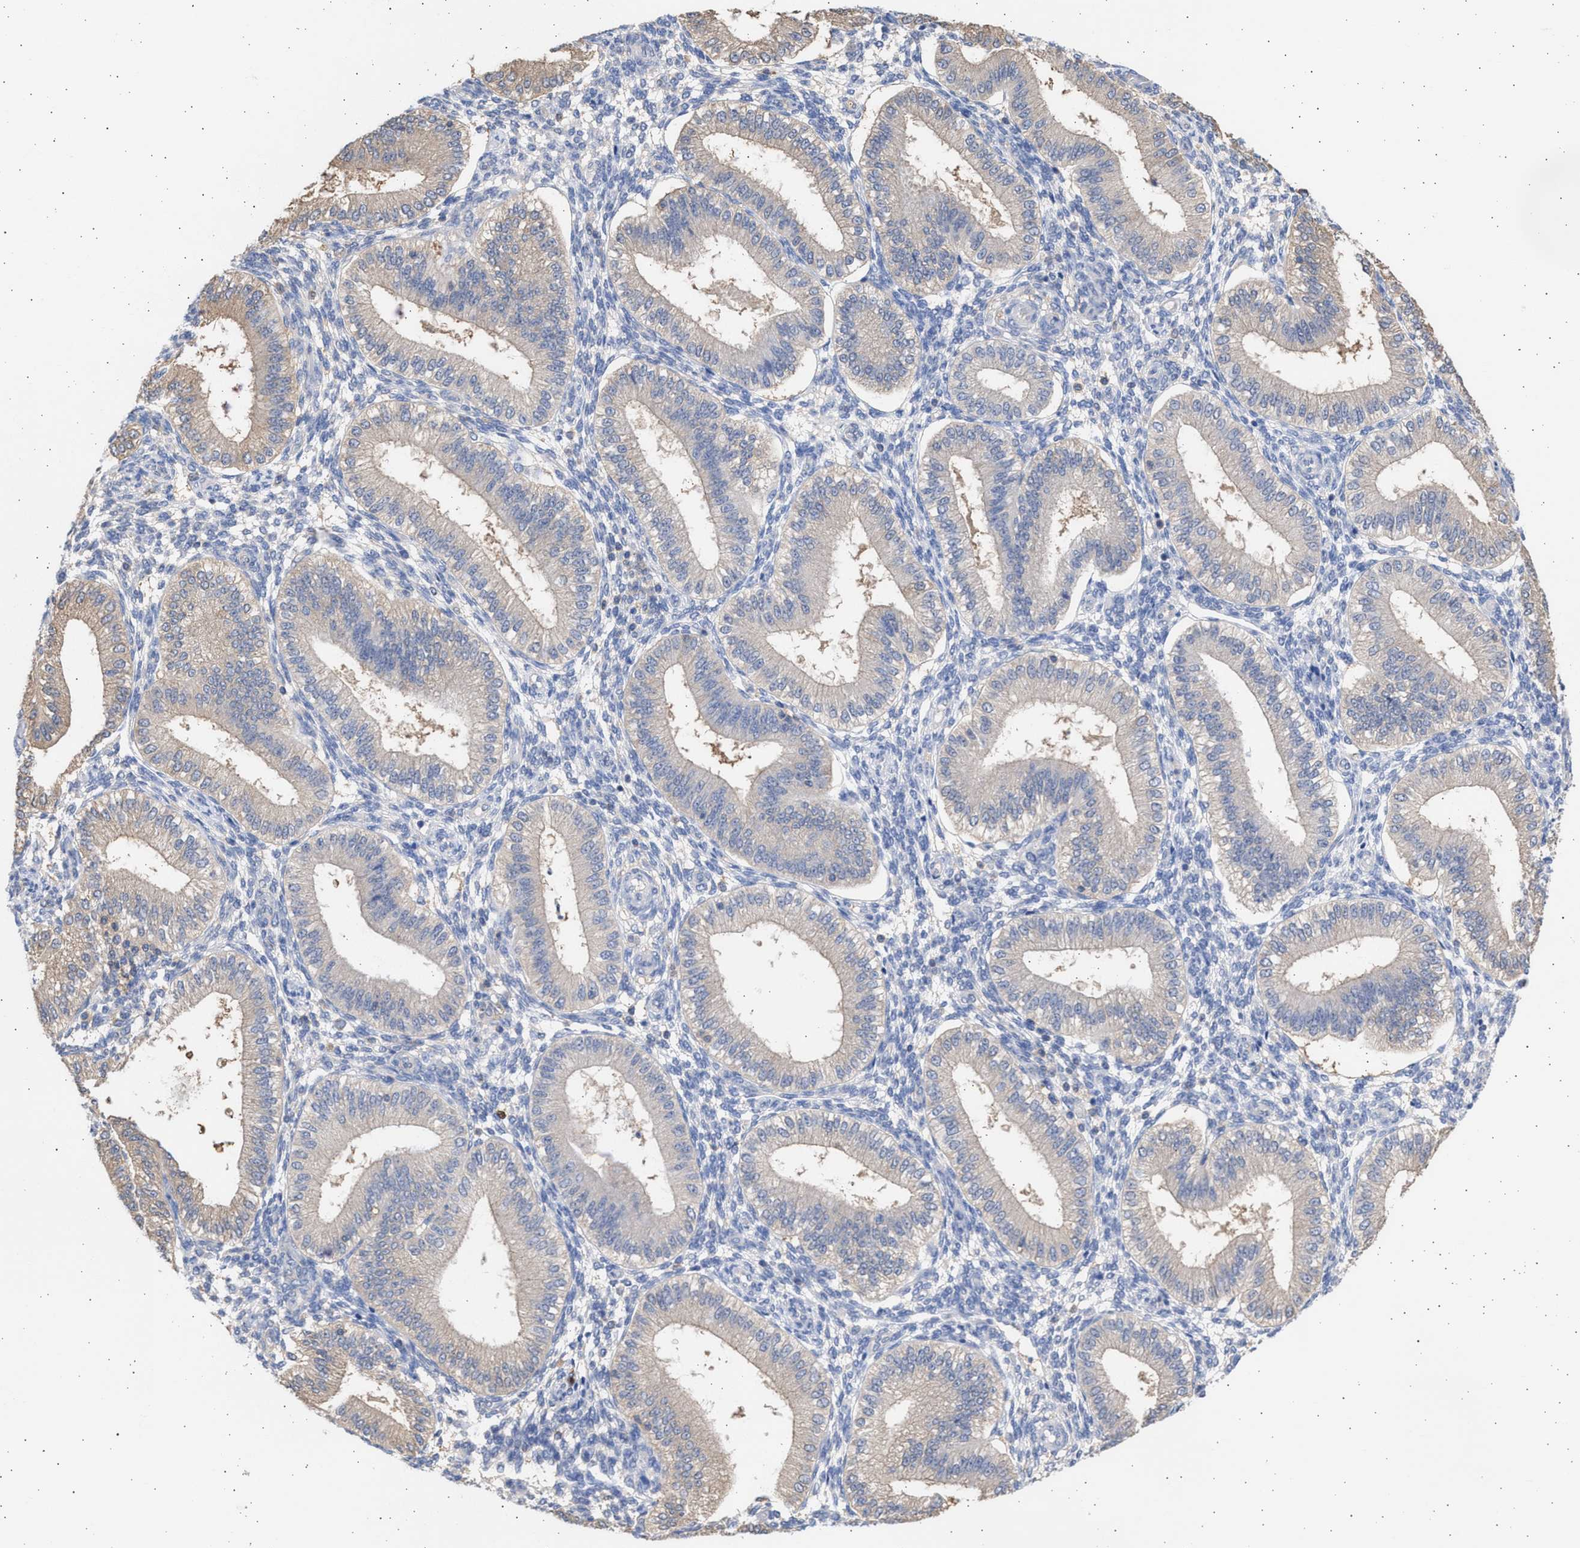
{"staining": {"intensity": "weak", "quantity": "<25%", "location": "cytoplasmic/membranous"}, "tissue": "endometrium", "cell_type": "Cells in endometrial stroma", "image_type": "normal", "snomed": [{"axis": "morphology", "description": "Normal tissue, NOS"}, {"axis": "topography", "description": "Endometrium"}], "caption": "This is an immunohistochemistry (IHC) histopathology image of normal human endometrium. There is no expression in cells in endometrial stroma.", "gene": "ALDOC", "patient": {"sex": "female", "age": 39}}